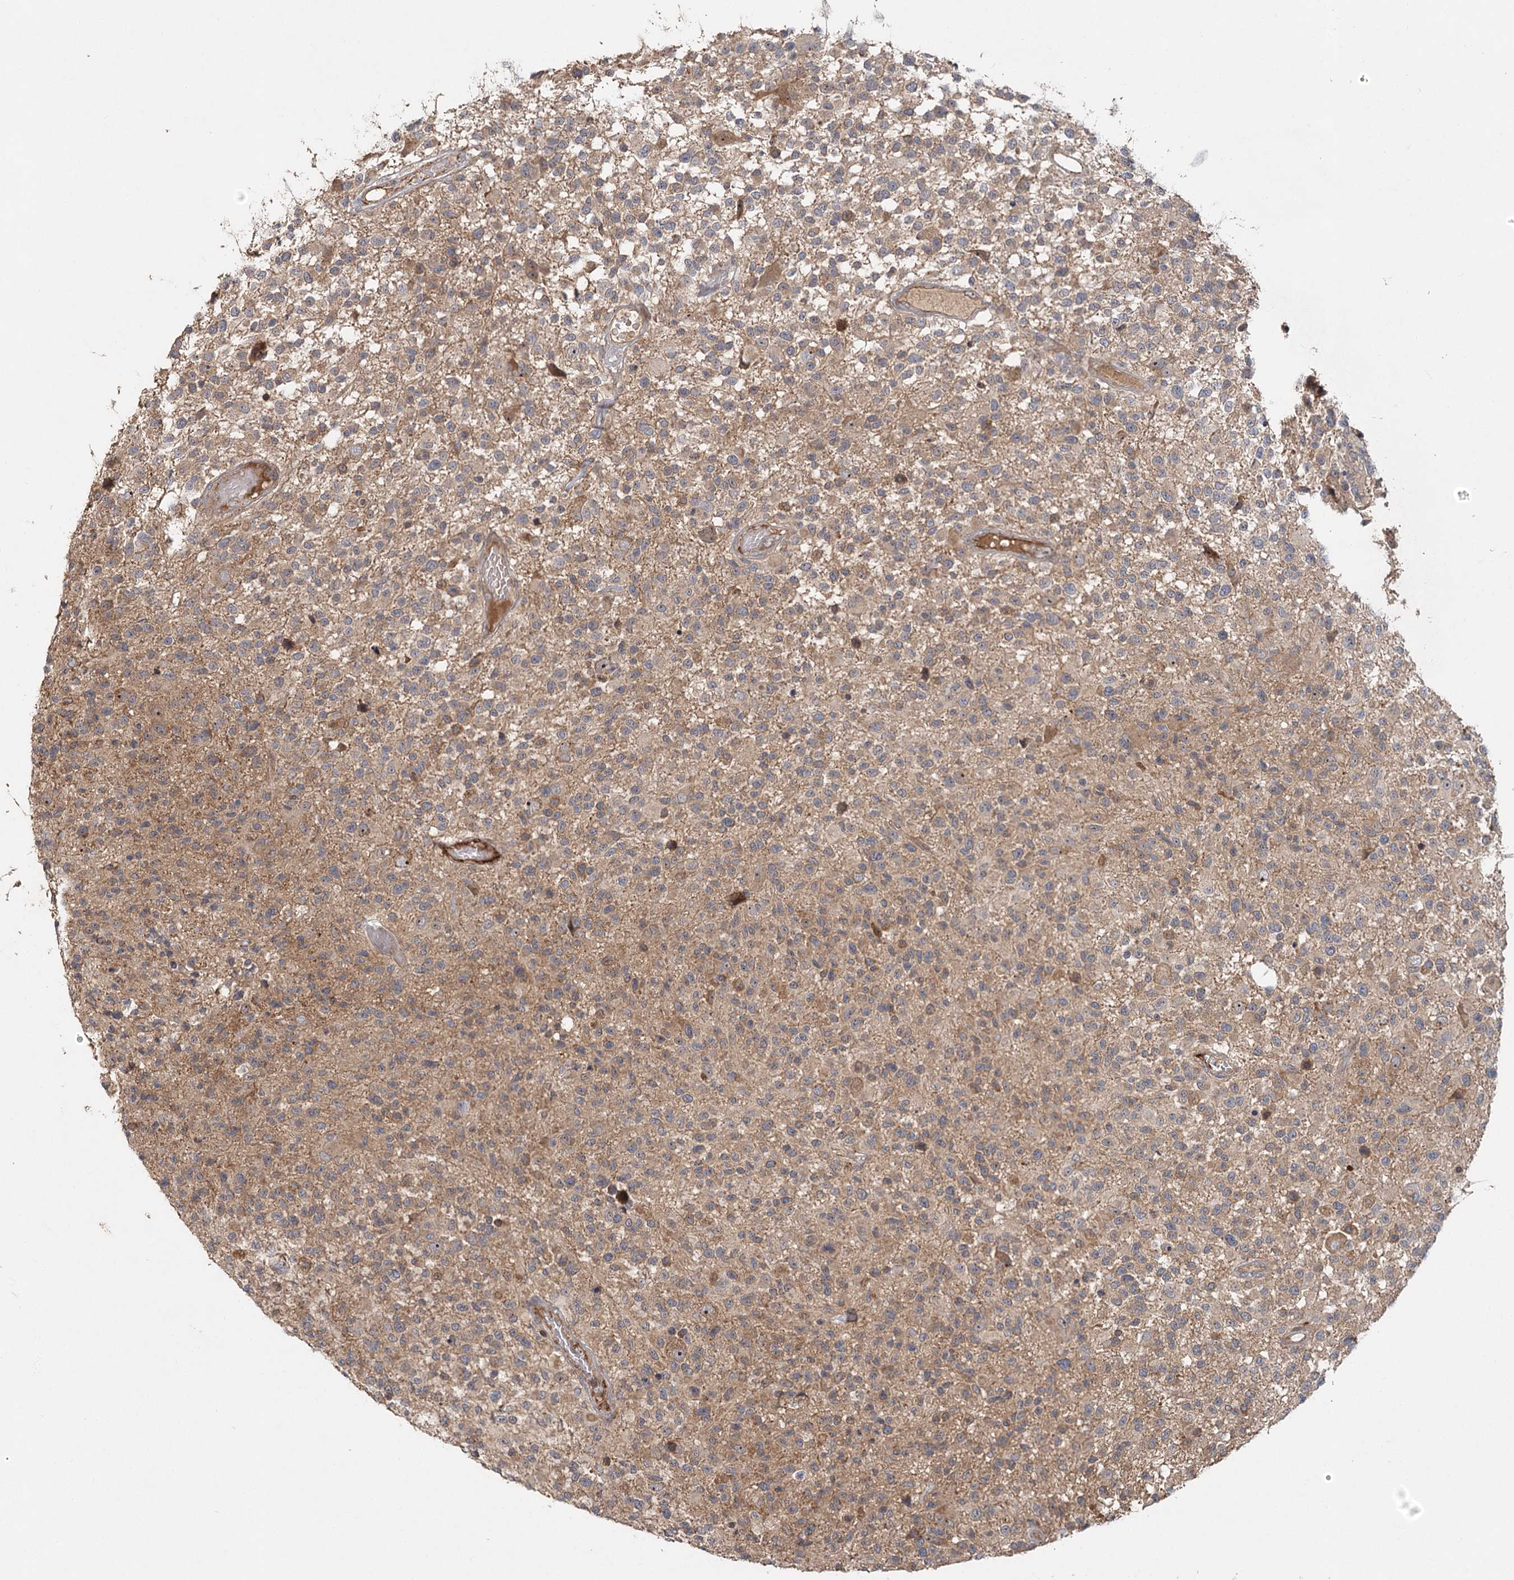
{"staining": {"intensity": "weak", "quantity": "<25%", "location": "cytoplasmic/membranous,nuclear"}, "tissue": "glioma", "cell_type": "Tumor cells", "image_type": "cancer", "snomed": [{"axis": "morphology", "description": "Glioma, malignant, High grade"}, {"axis": "morphology", "description": "Glioblastoma, NOS"}, {"axis": "topography", "description": "Brain"}], "caption": "Immunohistochemistry (IHC) histopathology image of glioma stained for a protein (brown), which demonstrates no positivity in tumor cells.", "gene": "RAPGEF6", "patient": {"sex": "male", "age": 60}}